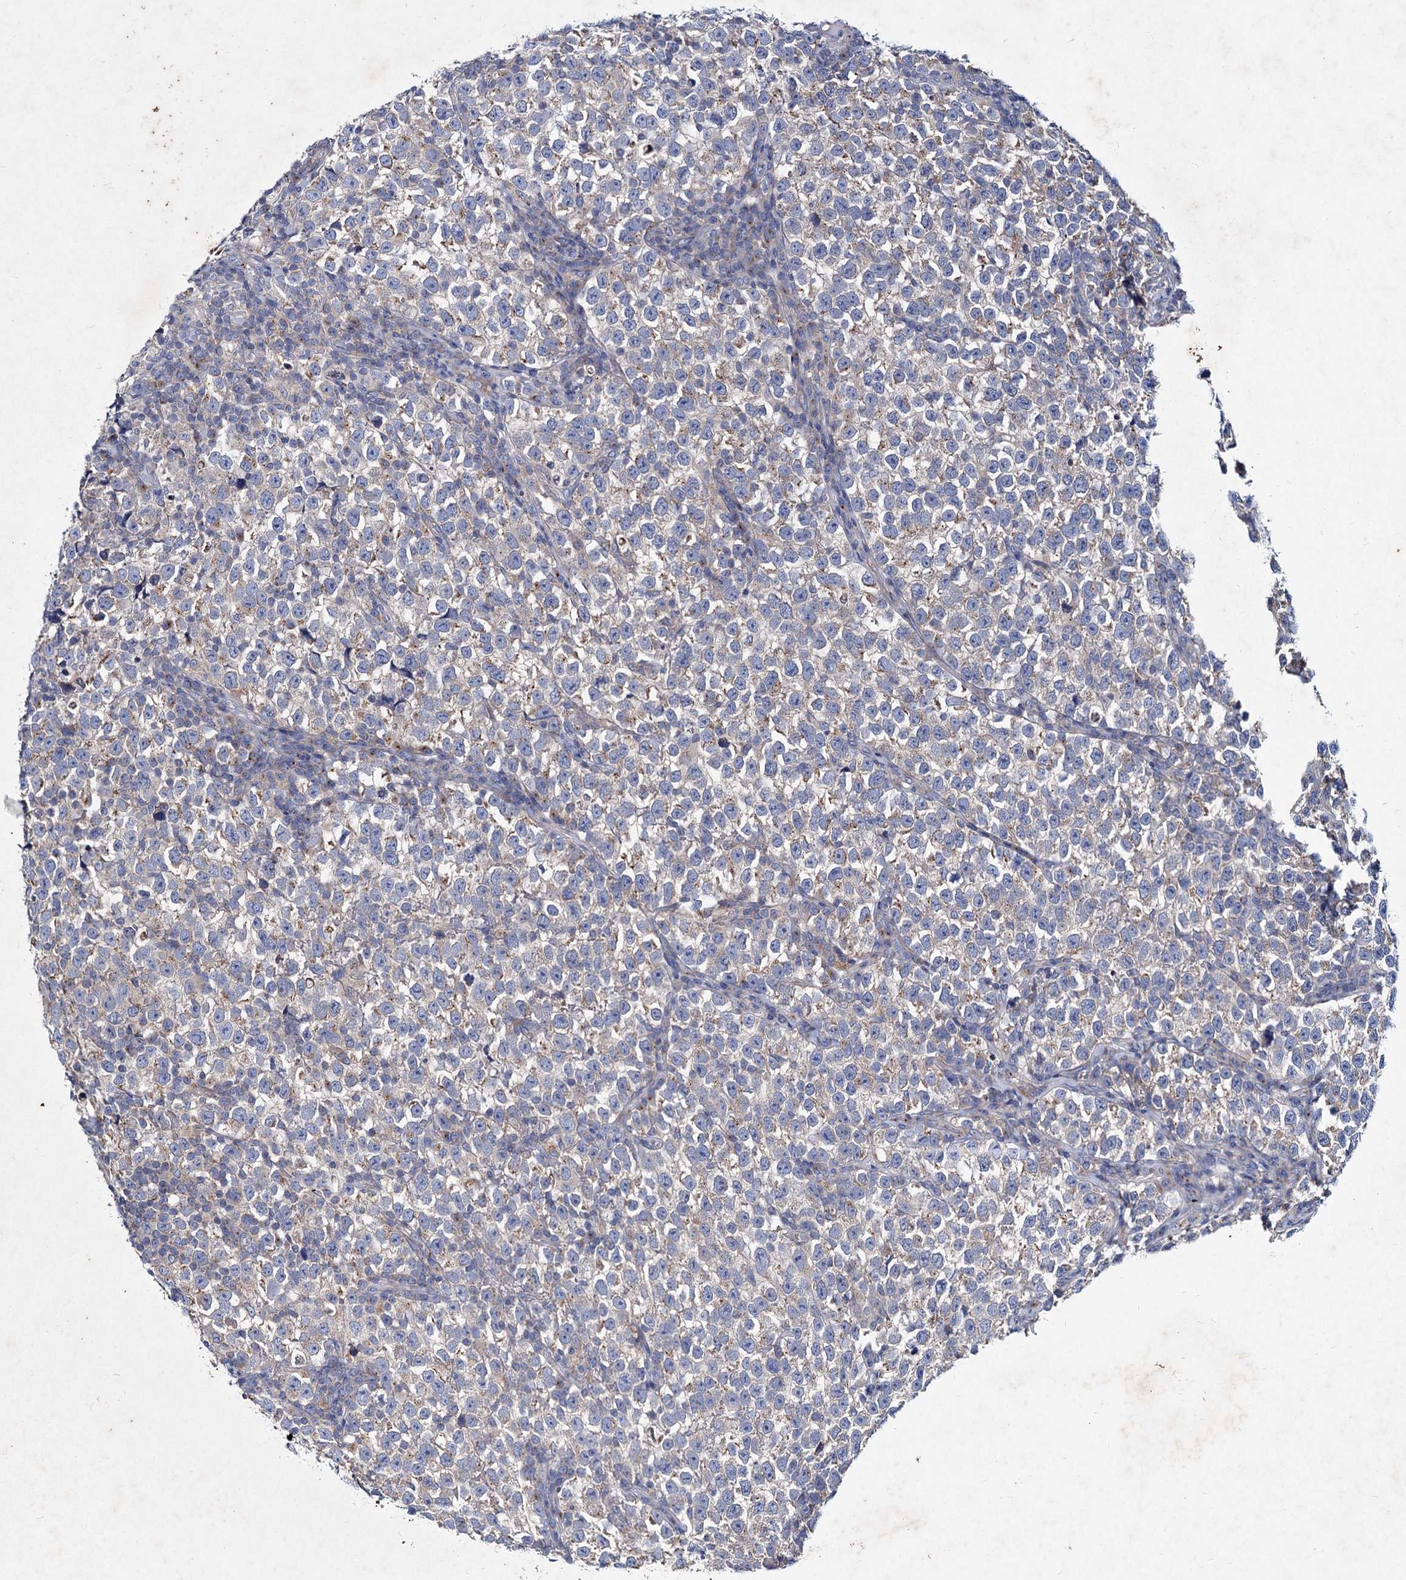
{"staining": {"intensity": "weak", "quantity": "<25%", "location": "cytoplasmic/membranous"}, "tissue": "testis cancer", "cell_type": "Tumor cells", "image_type": "cancer", "snomed": [{"axis": "morphology", "description": "Normal tissue, NOS"}, {"axis": "morphology", "description": "Seminoma, NOS"}, {"axis": "topography", "description": "Testis"}], "caption": "Immunohistochemistry (IHC) histopathology image of human testis seminoma stained for a protein (brown), which displays no positivity in tumor cells.", "gene": "AGBL4", "patient": {"sex": "male", "age": 43}}